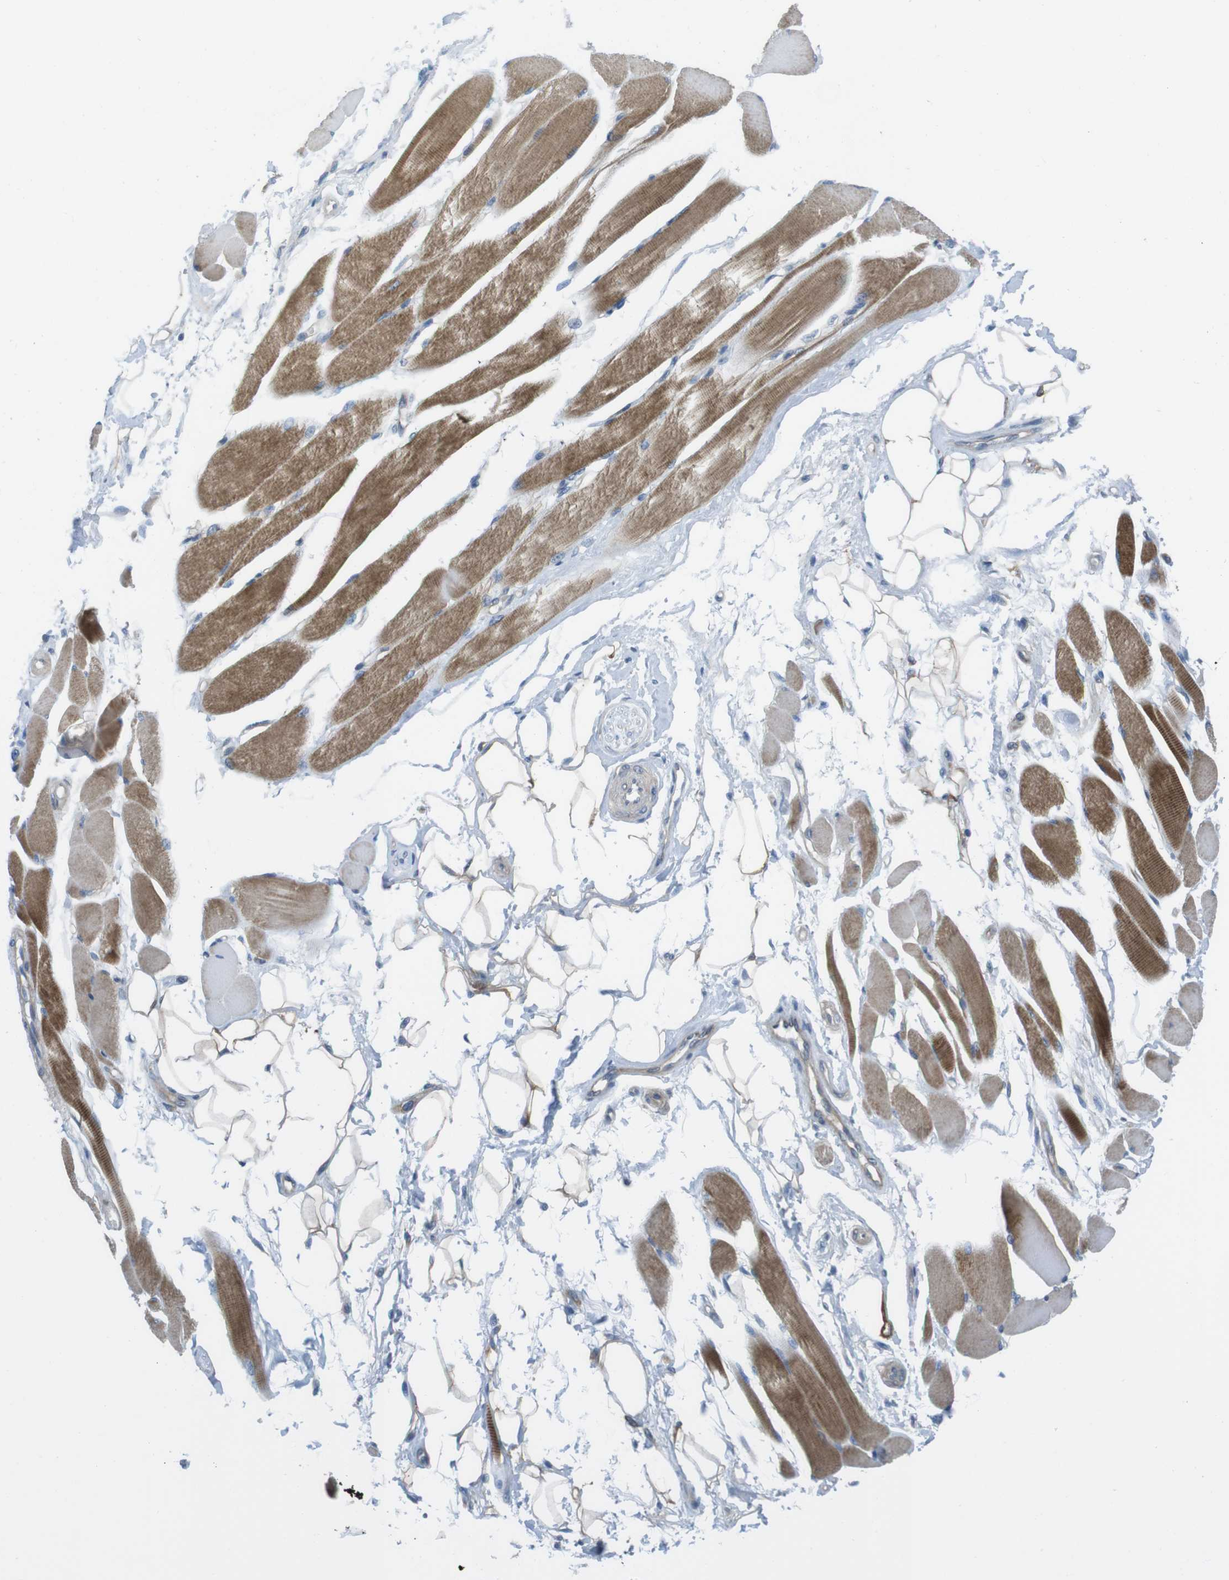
{"staining": {"intensity": "moderate", "quantity": ">75%", "location": "cytoplasmic/membranous"}, "tissue": "skeletal muscle", "cell_type": "Myocytes", "image_type": "normal", "snomed": [{"axis": "morphology", "description": "Normal tissue, NOS"}, {"axis": "topography", "description": "Skeletal muscle"}, {"axis": "topography", "description": "Peripheral nerve tissue"}], "caption": "Skeletal muscle stained with immunohistochemistry (IHC) exhibits moderate cytoplasmic/membranous expression in about >75% of myocytes. (IHC, brightfield microscopy, high magnification).", "gene": "MTHFD1L", "patient": {"sex": "female", "age": 84}}